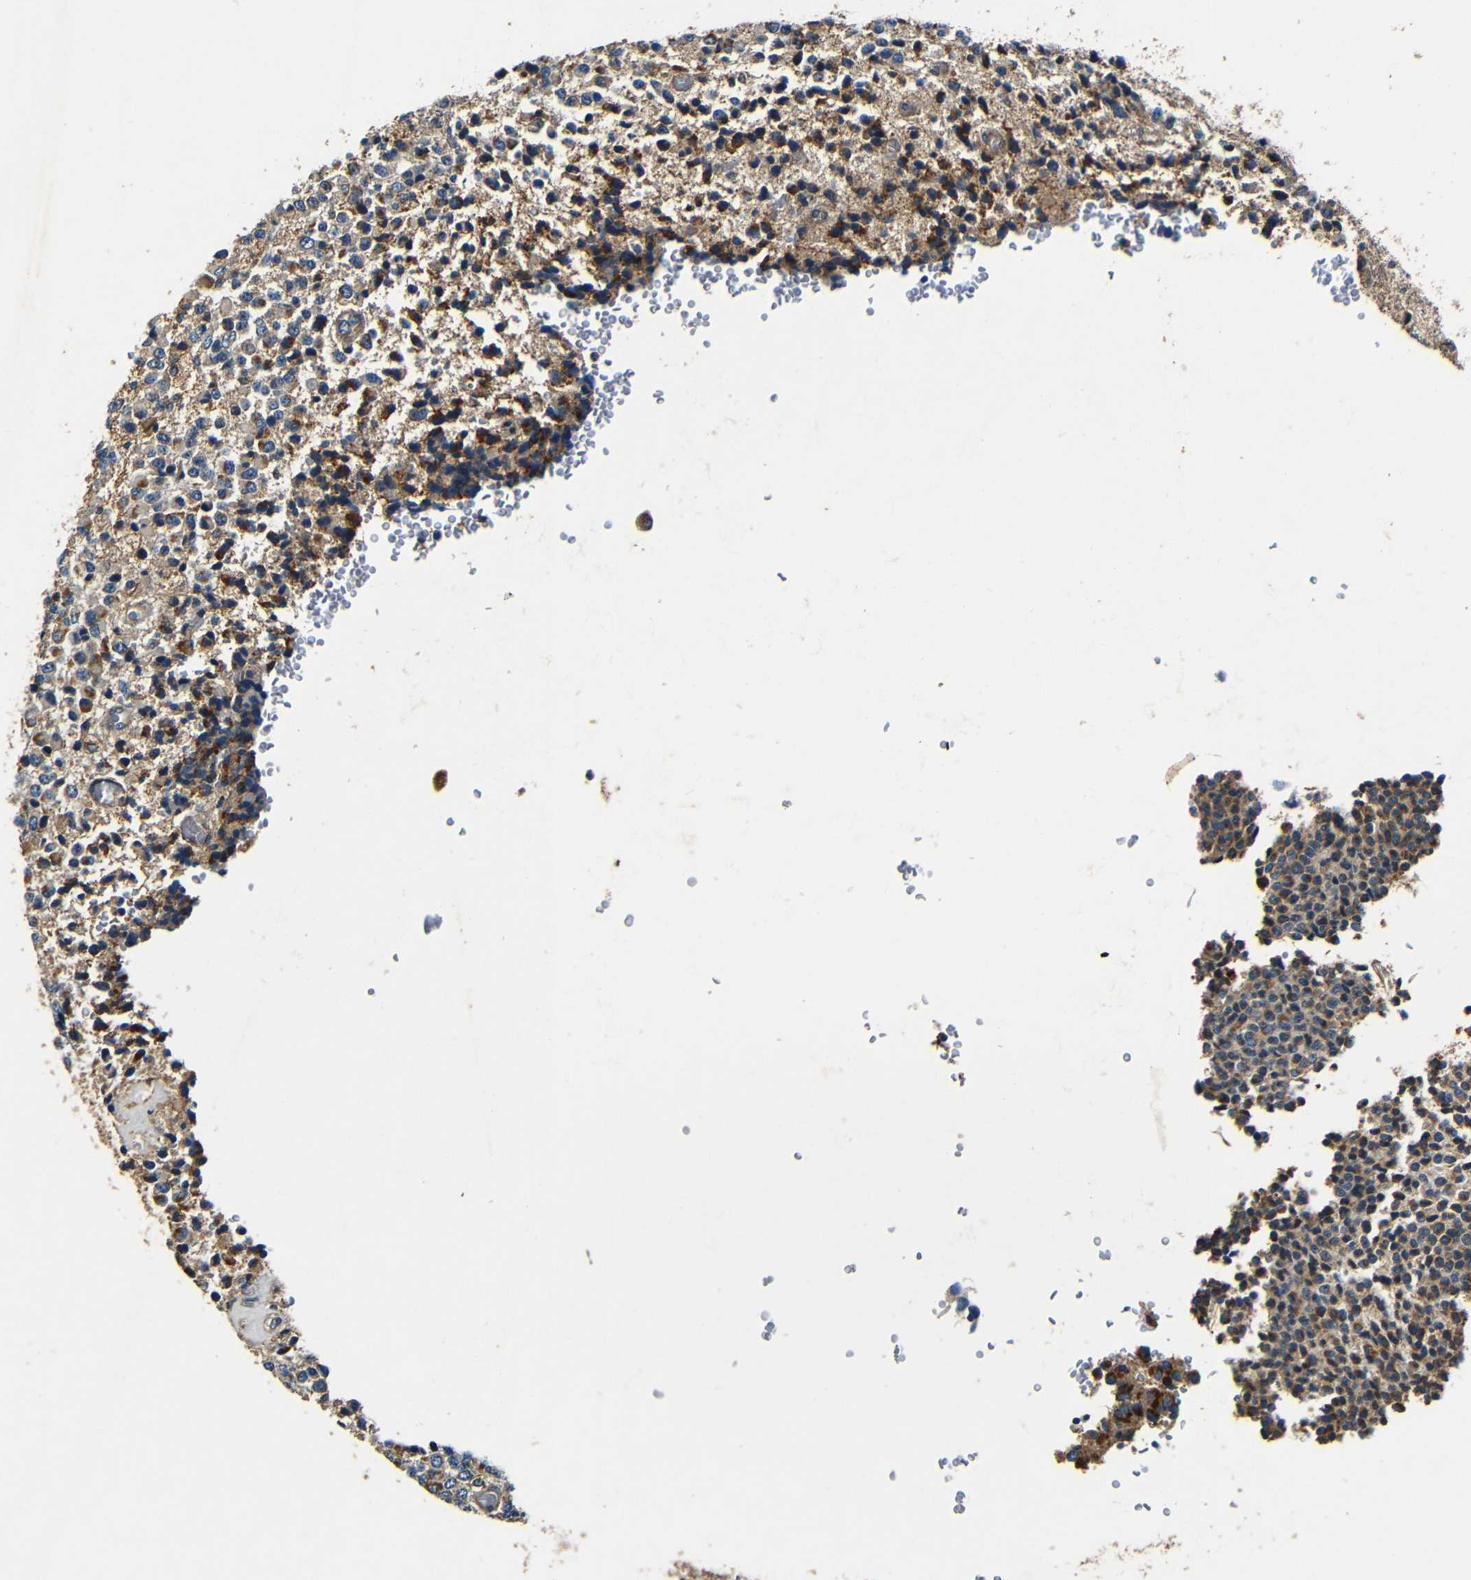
{"staining": {"intensity": "moderate", "quantity": "25%-75%", "location": "cytoplasmic/membranous"}, "tissue": "glioma", "cell_type": "Tumor cells", "image_type": "cancer", "snomed": [{"axis": "morphology", "description": "Glioma, malignant, High grade"}, {"axis": "topography", "description": "pancreas cauda"}], "caption": "Immunohistochemical staining of human malignant high-grade glioma displays medium levels of moderate cytoplasmic/membranous protein staining in approximately 25%-75% of tumor cells.", "gene": "MTX1", "patient": {"sex": "male", "age": 60}}